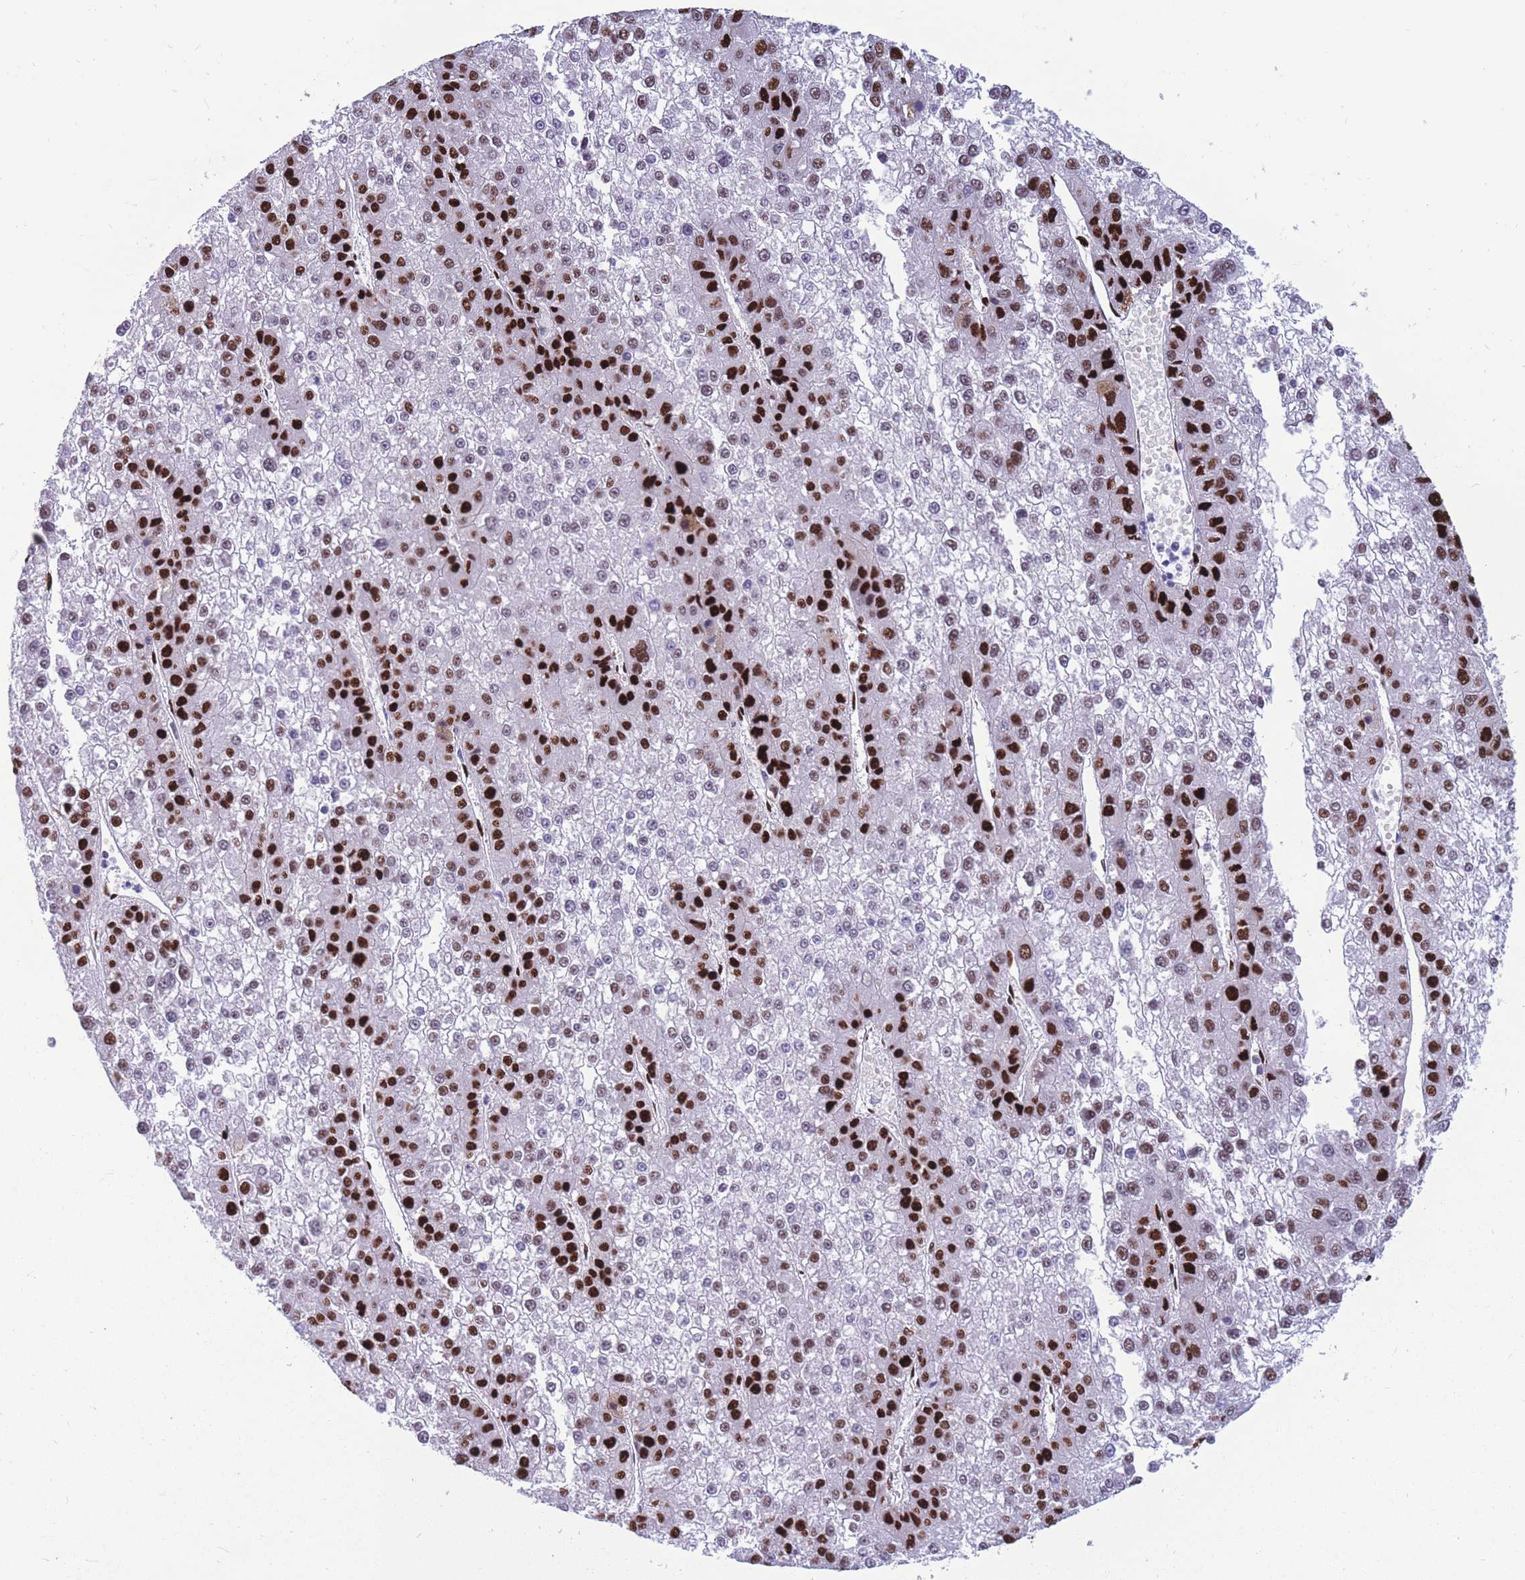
{"staining": {"intensity": "strong", "quantity": "25%-75%", "location": "nuclear"}, "tissue": "liver cancer", "cell_type": "Tumor cells", "image_type": "cancer", "snomed": [{"axis": "morphology", "description": "Carcinoma, Hepatocellular, NOS"}, {"axis": "topography", "description": "Liver"}], "caption": "This photomicrograph reveals hepatocellular carcinoma (liver) stained with IHC to label a protein in brown. The nuclear of tumor cells show strong positivity for the protein. Nuclei are counter-stained blue.", "gene": "NASP", "patient": {"sex": "female", "age": 73}}